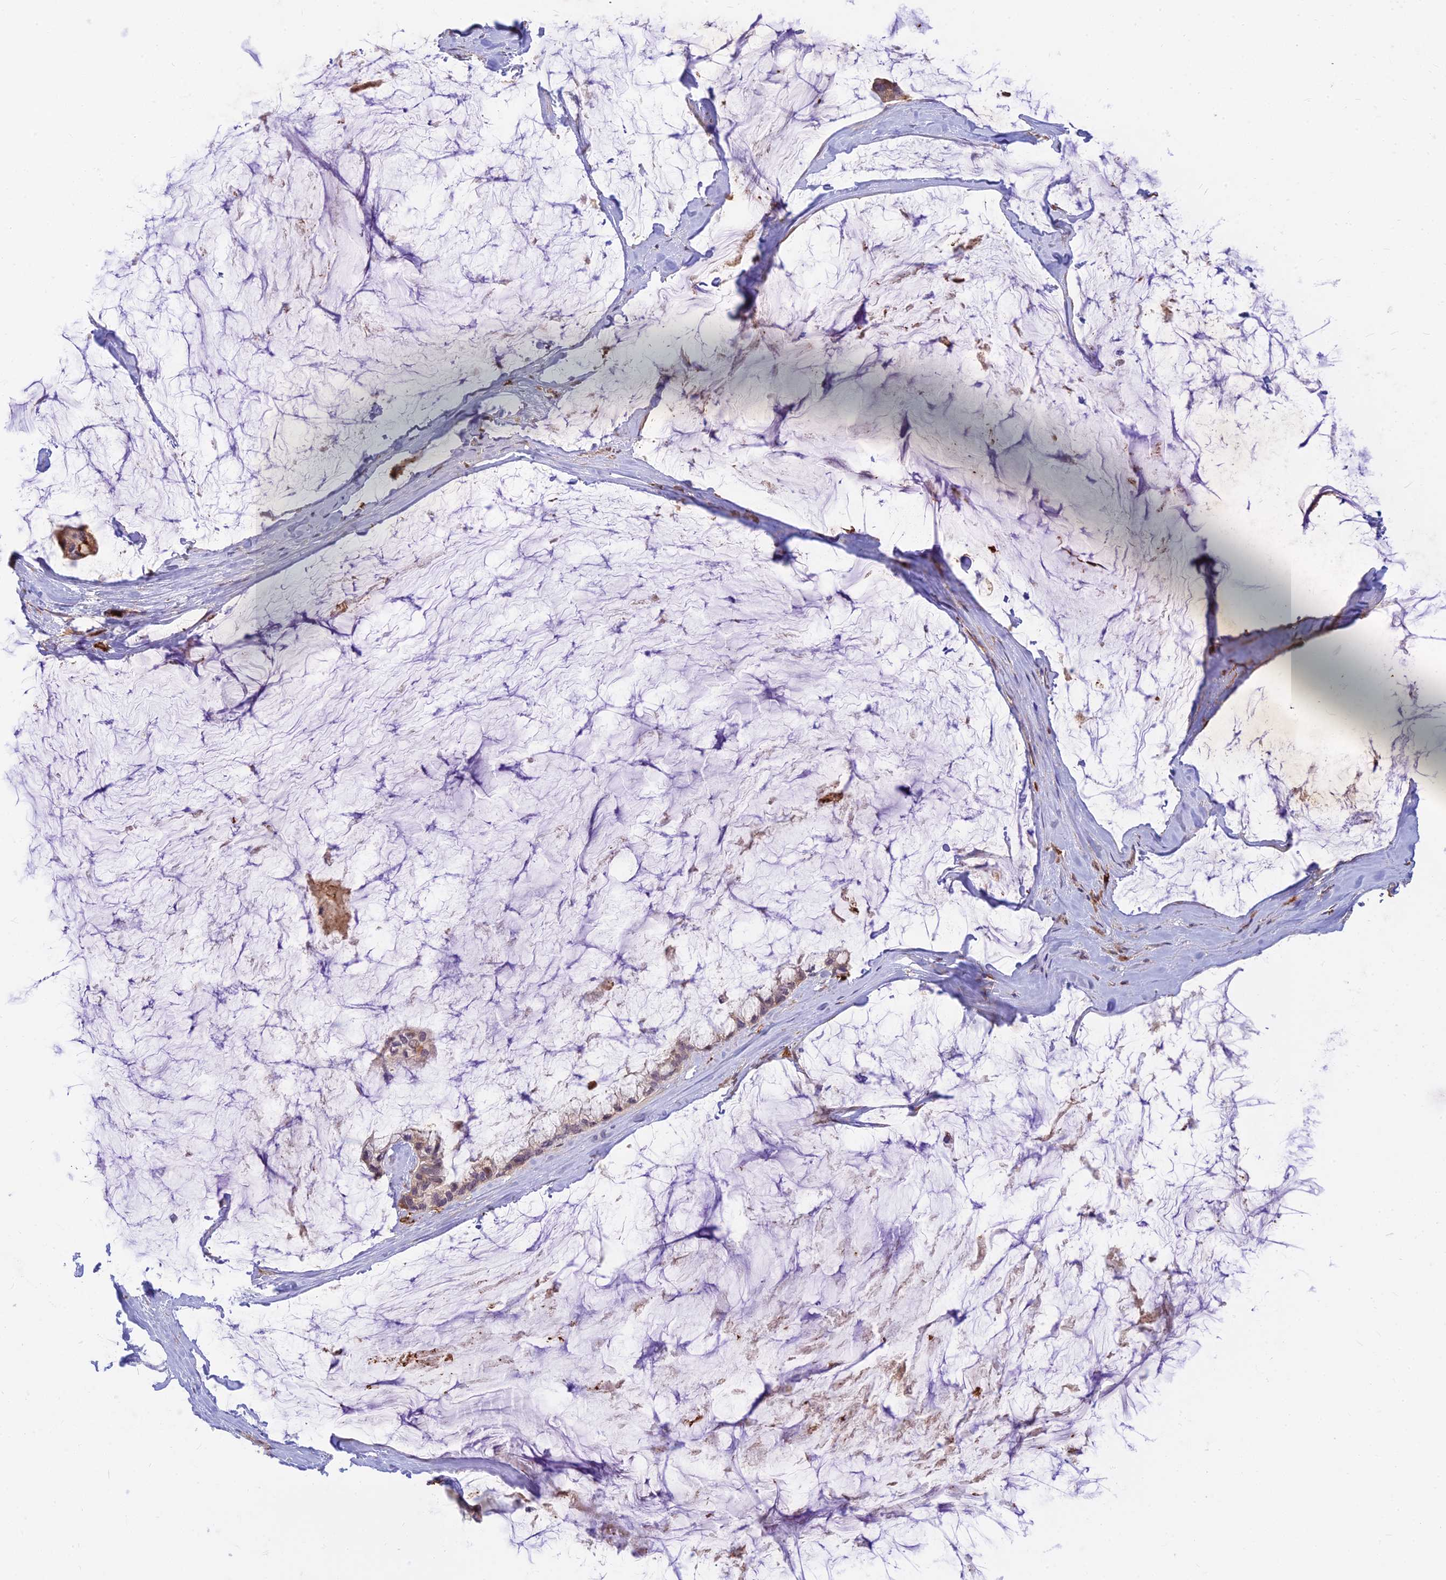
{"staining": {"intensity": "negative", "quantity": "none", "location": "none"}, "tissue": "ovarian cancer", "cell_type": "Tumor cells", "image_type": "cancer", "snomed": [{"axis": "morphology", "description": "Cystadenocarcinoma, mucinous, NOS"}, {"axis": "topography", "description": "Ovary"}], "caption": "A histopathology image of ovarian cancer stained for a protein demonstrates no brown staining in tumor cells.", "gene": "ASPDH", "patient": {"sex": "female", "age": 39}}